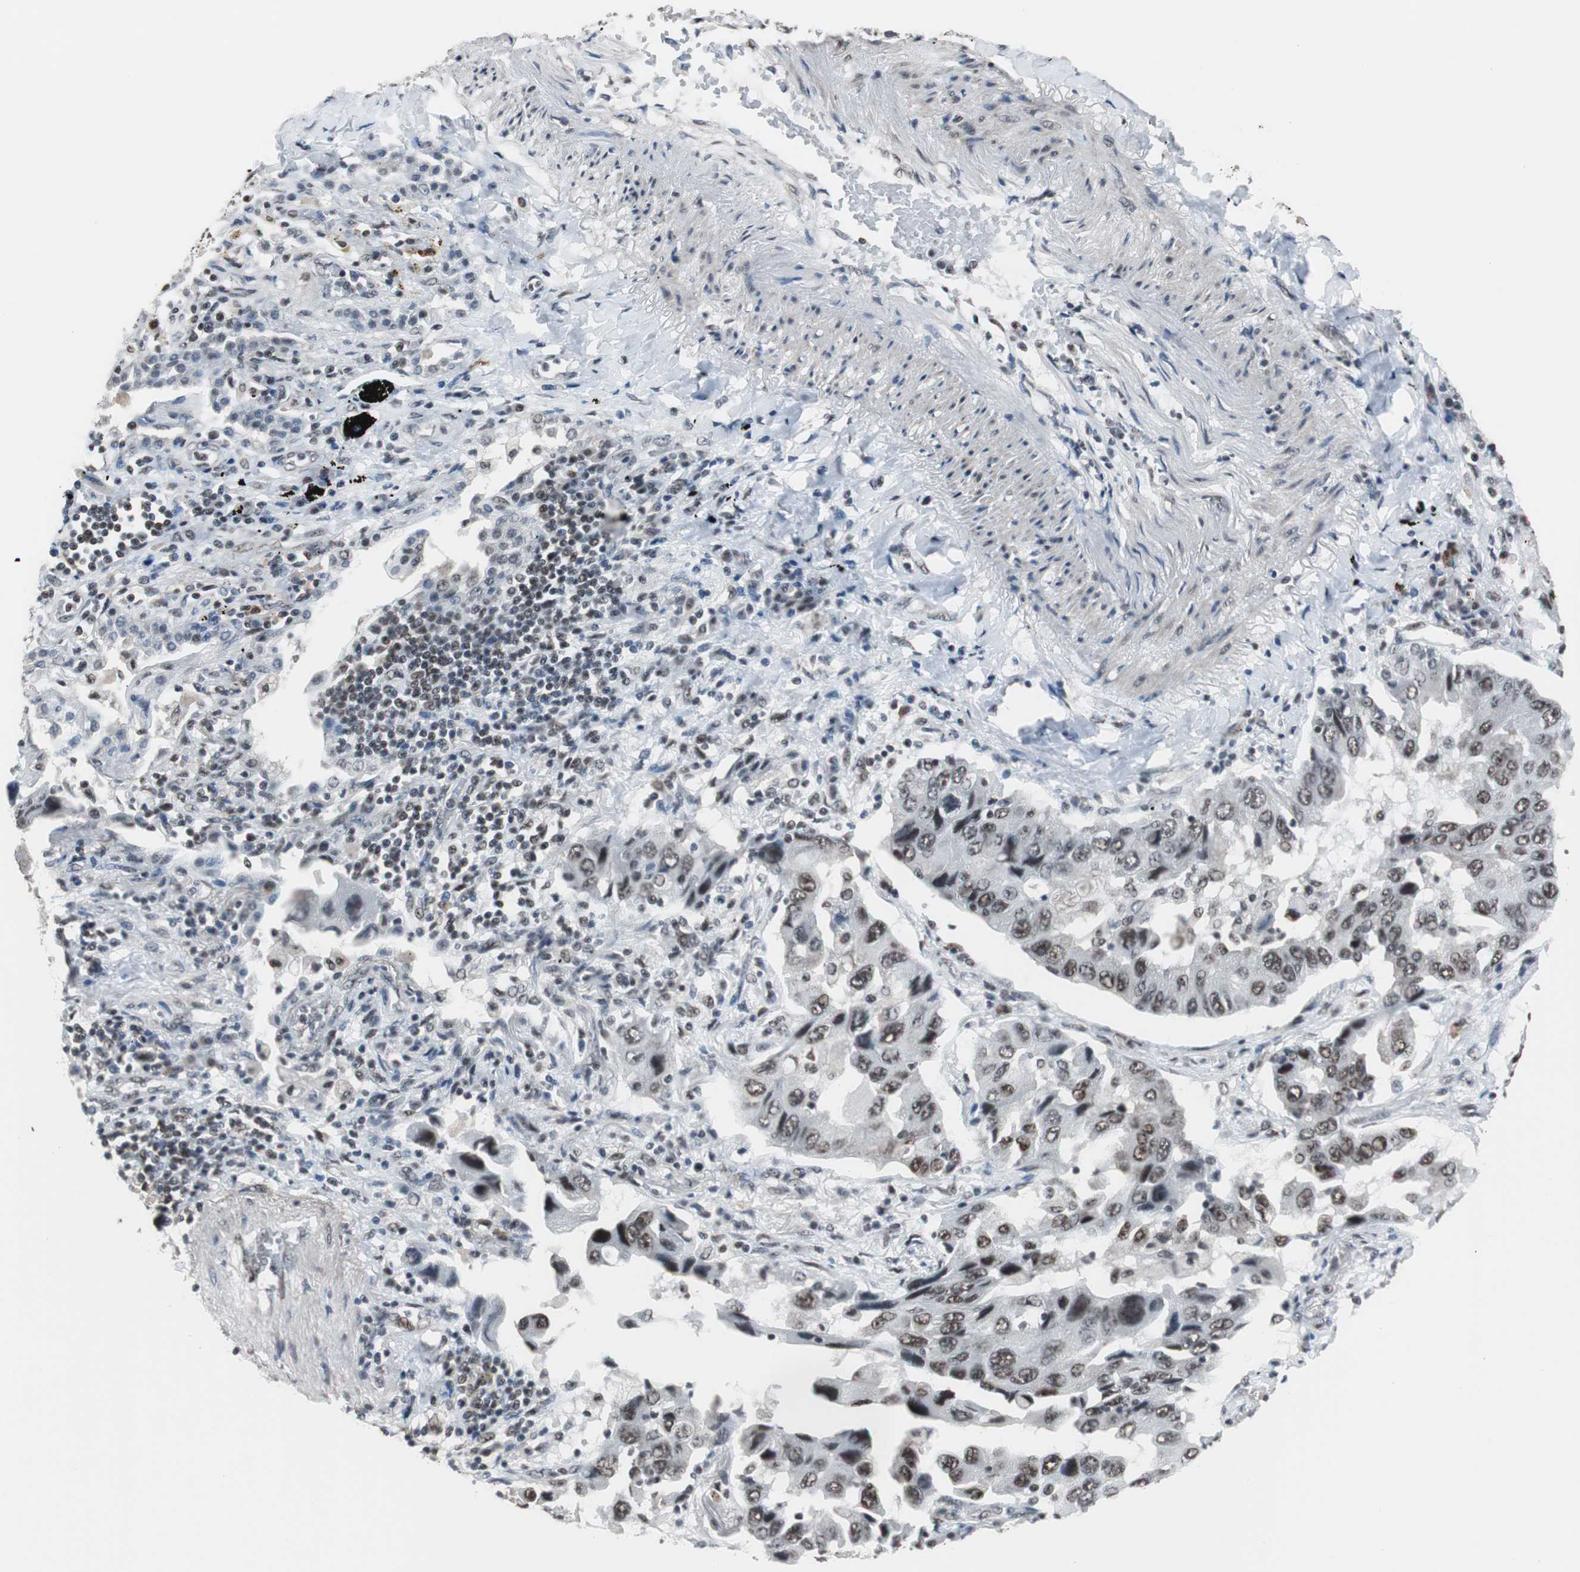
{"staining": {"intensity": "strong", "quantity": ">75%", "location": "nuclear"}, "tissue": "lung cancer", "cell_type": "Tumor cells", "image_type": "cancer", "snomed": [{"axis": "morphology", "description": "Adenocarcinoma, NOS"}, {"axis": "topography", "description": "Lung"}], "caption": "Tumor cells show strong nuclear expression in approximately >75% of cells in lung cancer.", "gene": "TAF7", "patient": {"sex": "female", "age": 65}}